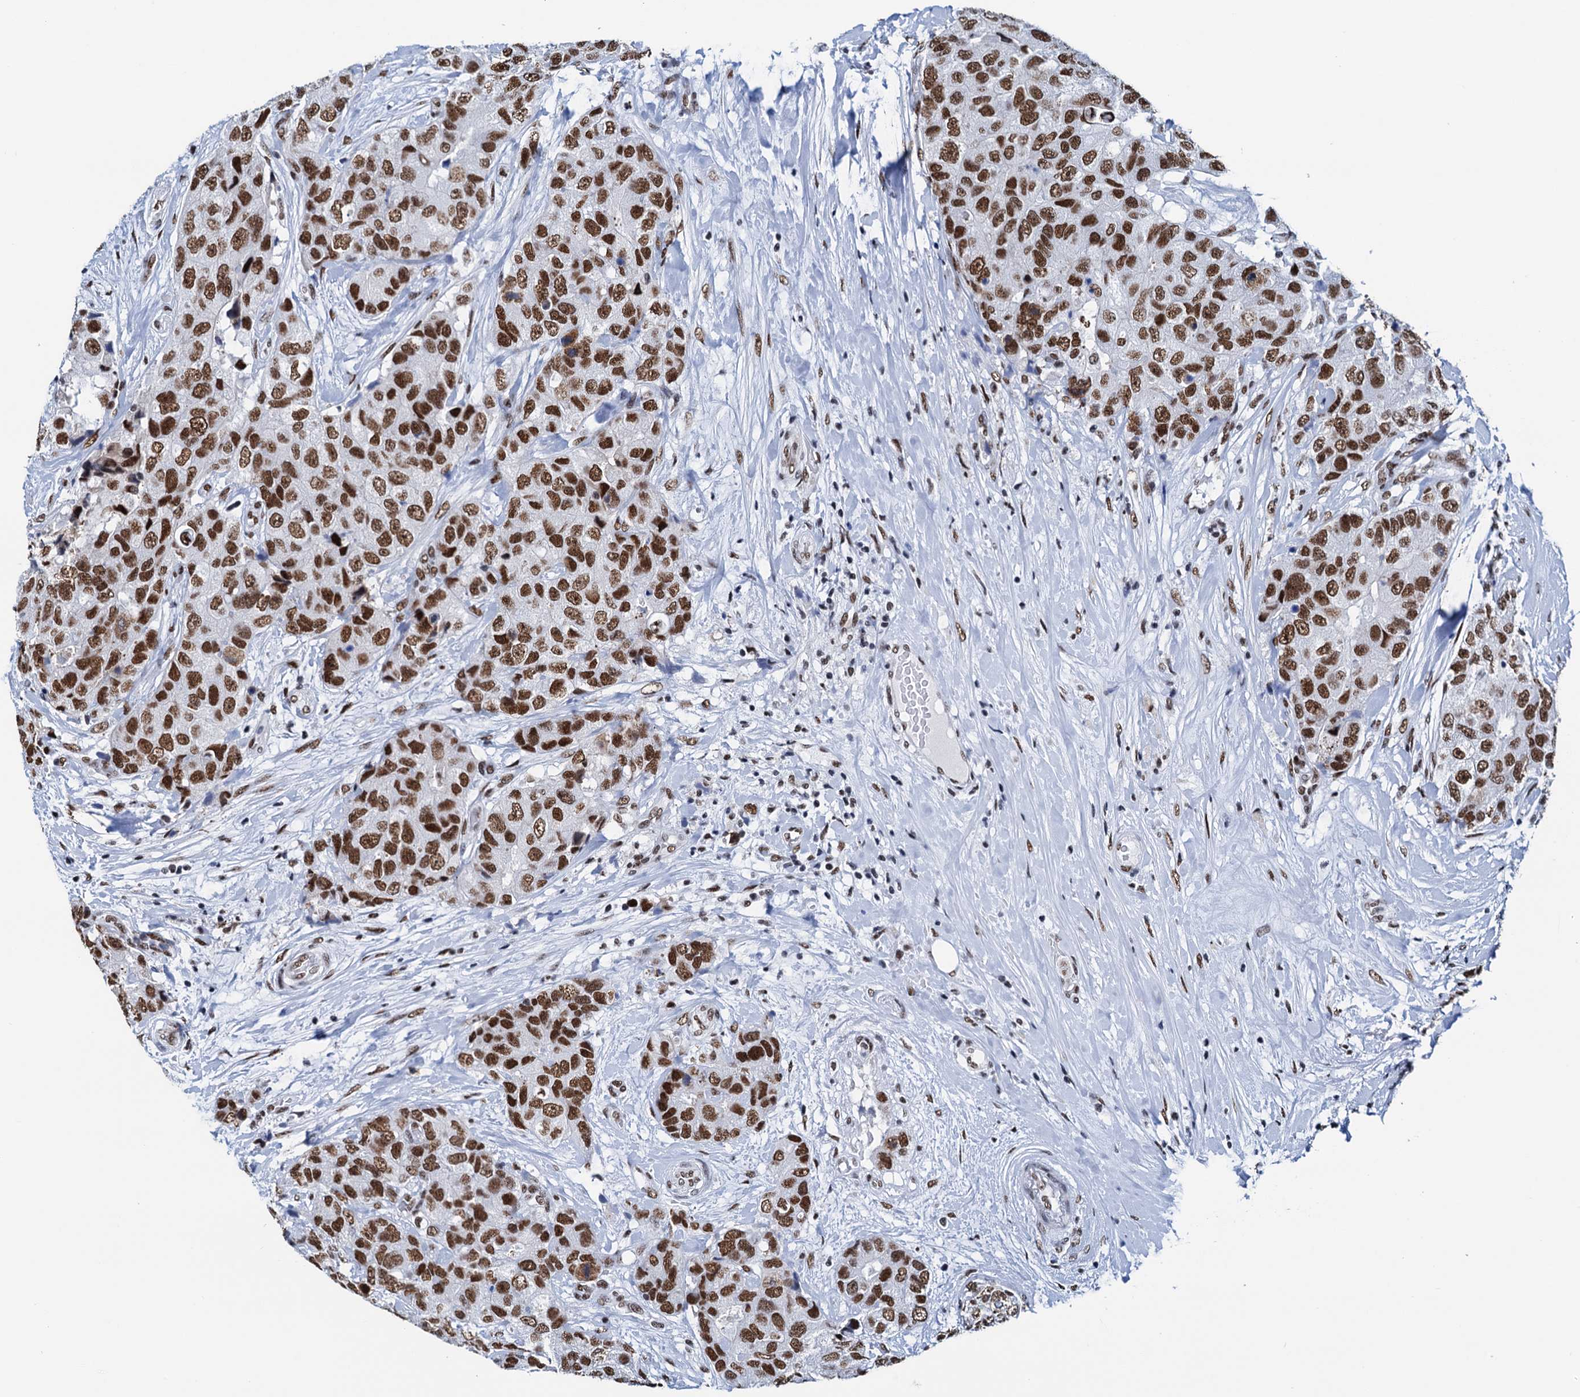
{"staining": {"intensity": "strong", "quantity": ">75%", "location": "nuclear"}, "tissue": "breast cancer", "cell_type": "Tumor cells", "image_type": "cancer", "snomed": [{"axis": "morphology", "description": "Duct carcinoma"}, {"axis": "topography", "description": "Breast"}], "caption": "This photomicrograph exhibits breast cancer stained with immunohistochemistry to label a protein in brown. The nuclear of tumor cells show strong positivity for the protein. Nuclei are counter-stained blue.", "gene": "SLTM", "patient": {"sex": "female", "age": 62}}